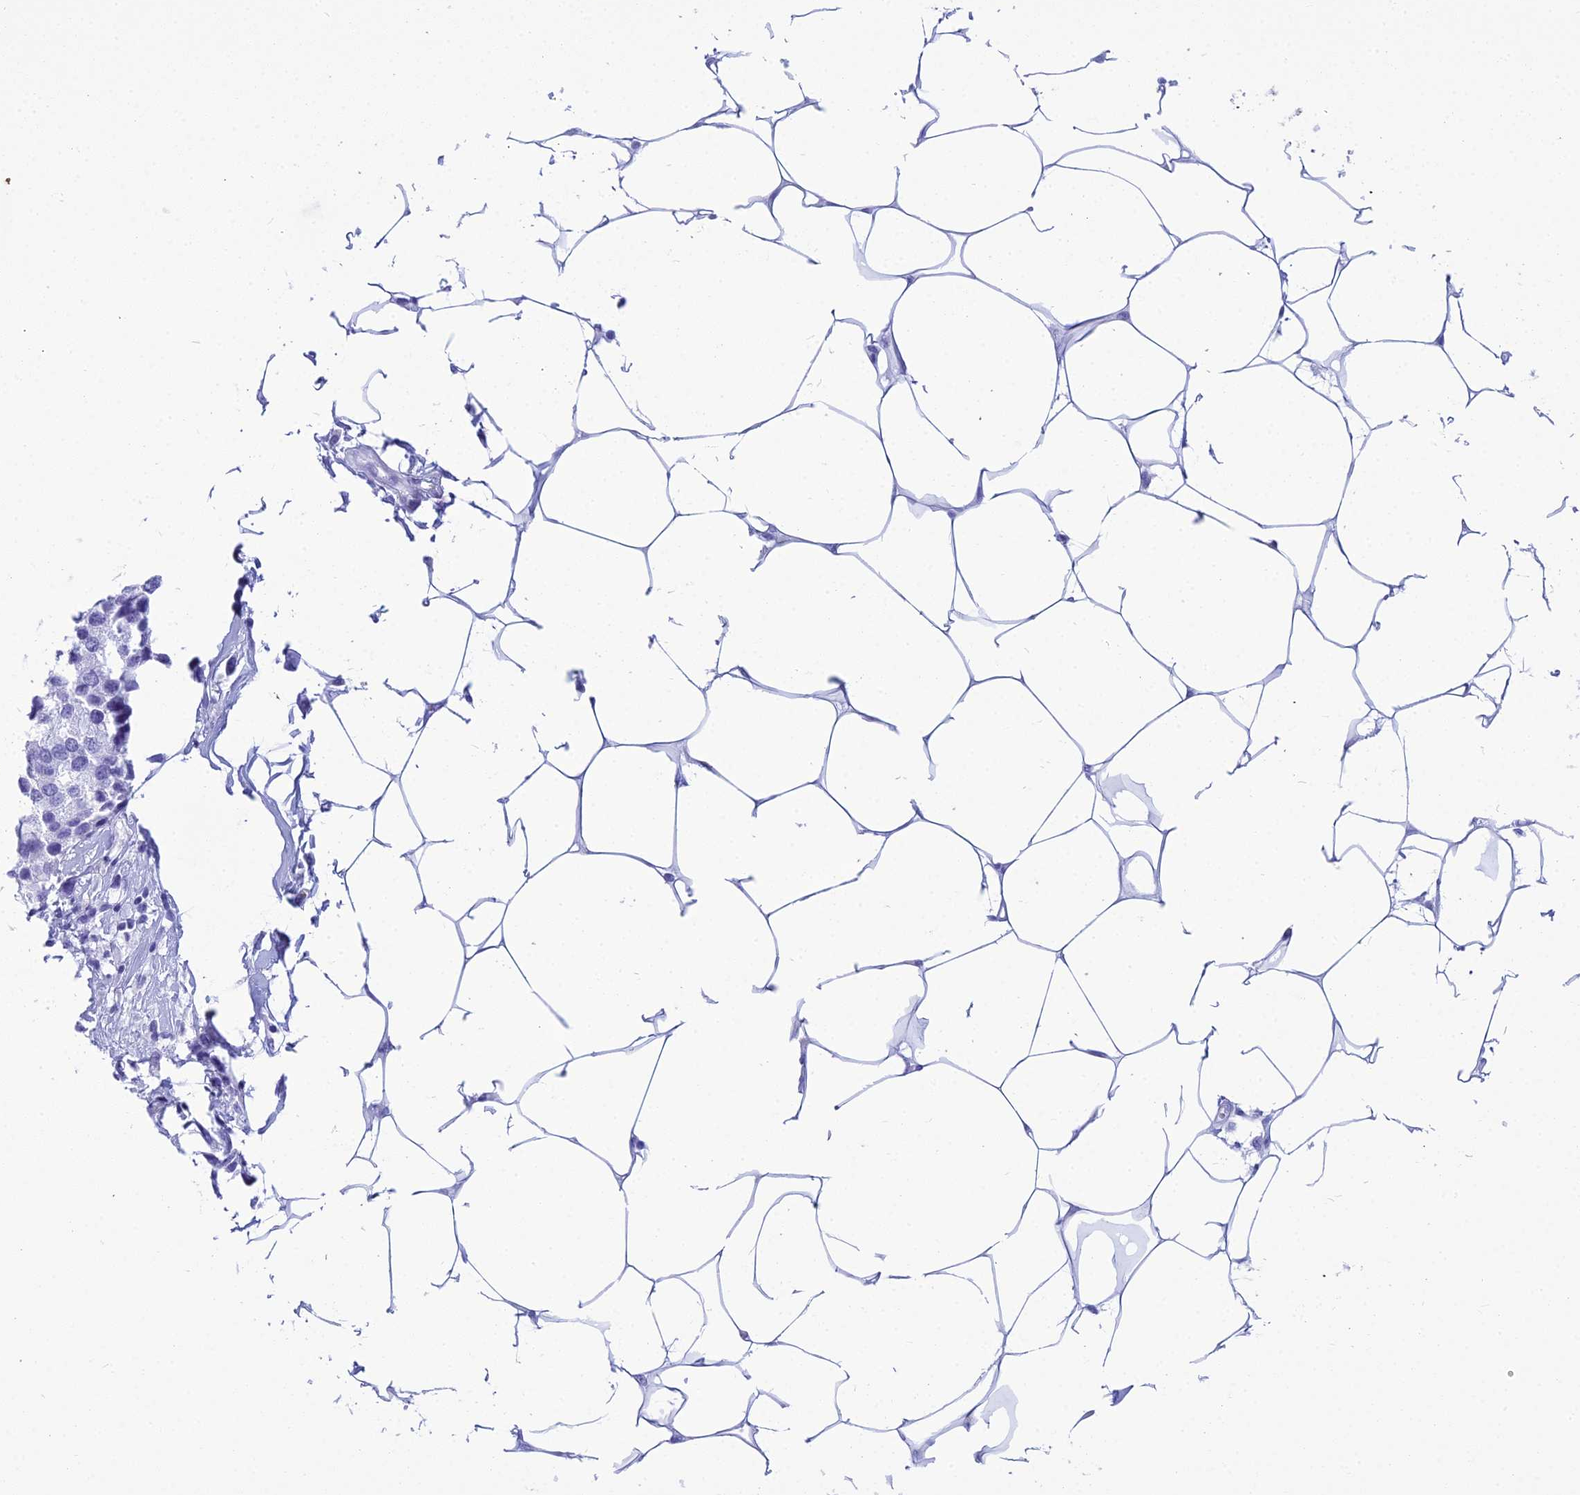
{"staining": {"intensity": "negative", "quantity": "none", "location": "none"}, "tissue": "breast cancer", "cell_type": "Tumor cells", "image_type": "cancer", "snomed": [{"axis": "morphology", "description": "Lobular carcinoma"}, {"axis": "topography", "description": "Breast"}], "caption": "Immunohistochemistry (IHC) of breast cancer (lobular carcinoma) reveals no expression in tumor cells.", "gene": "ZNF442", "patient": {"sex": "female", "age": 59}}